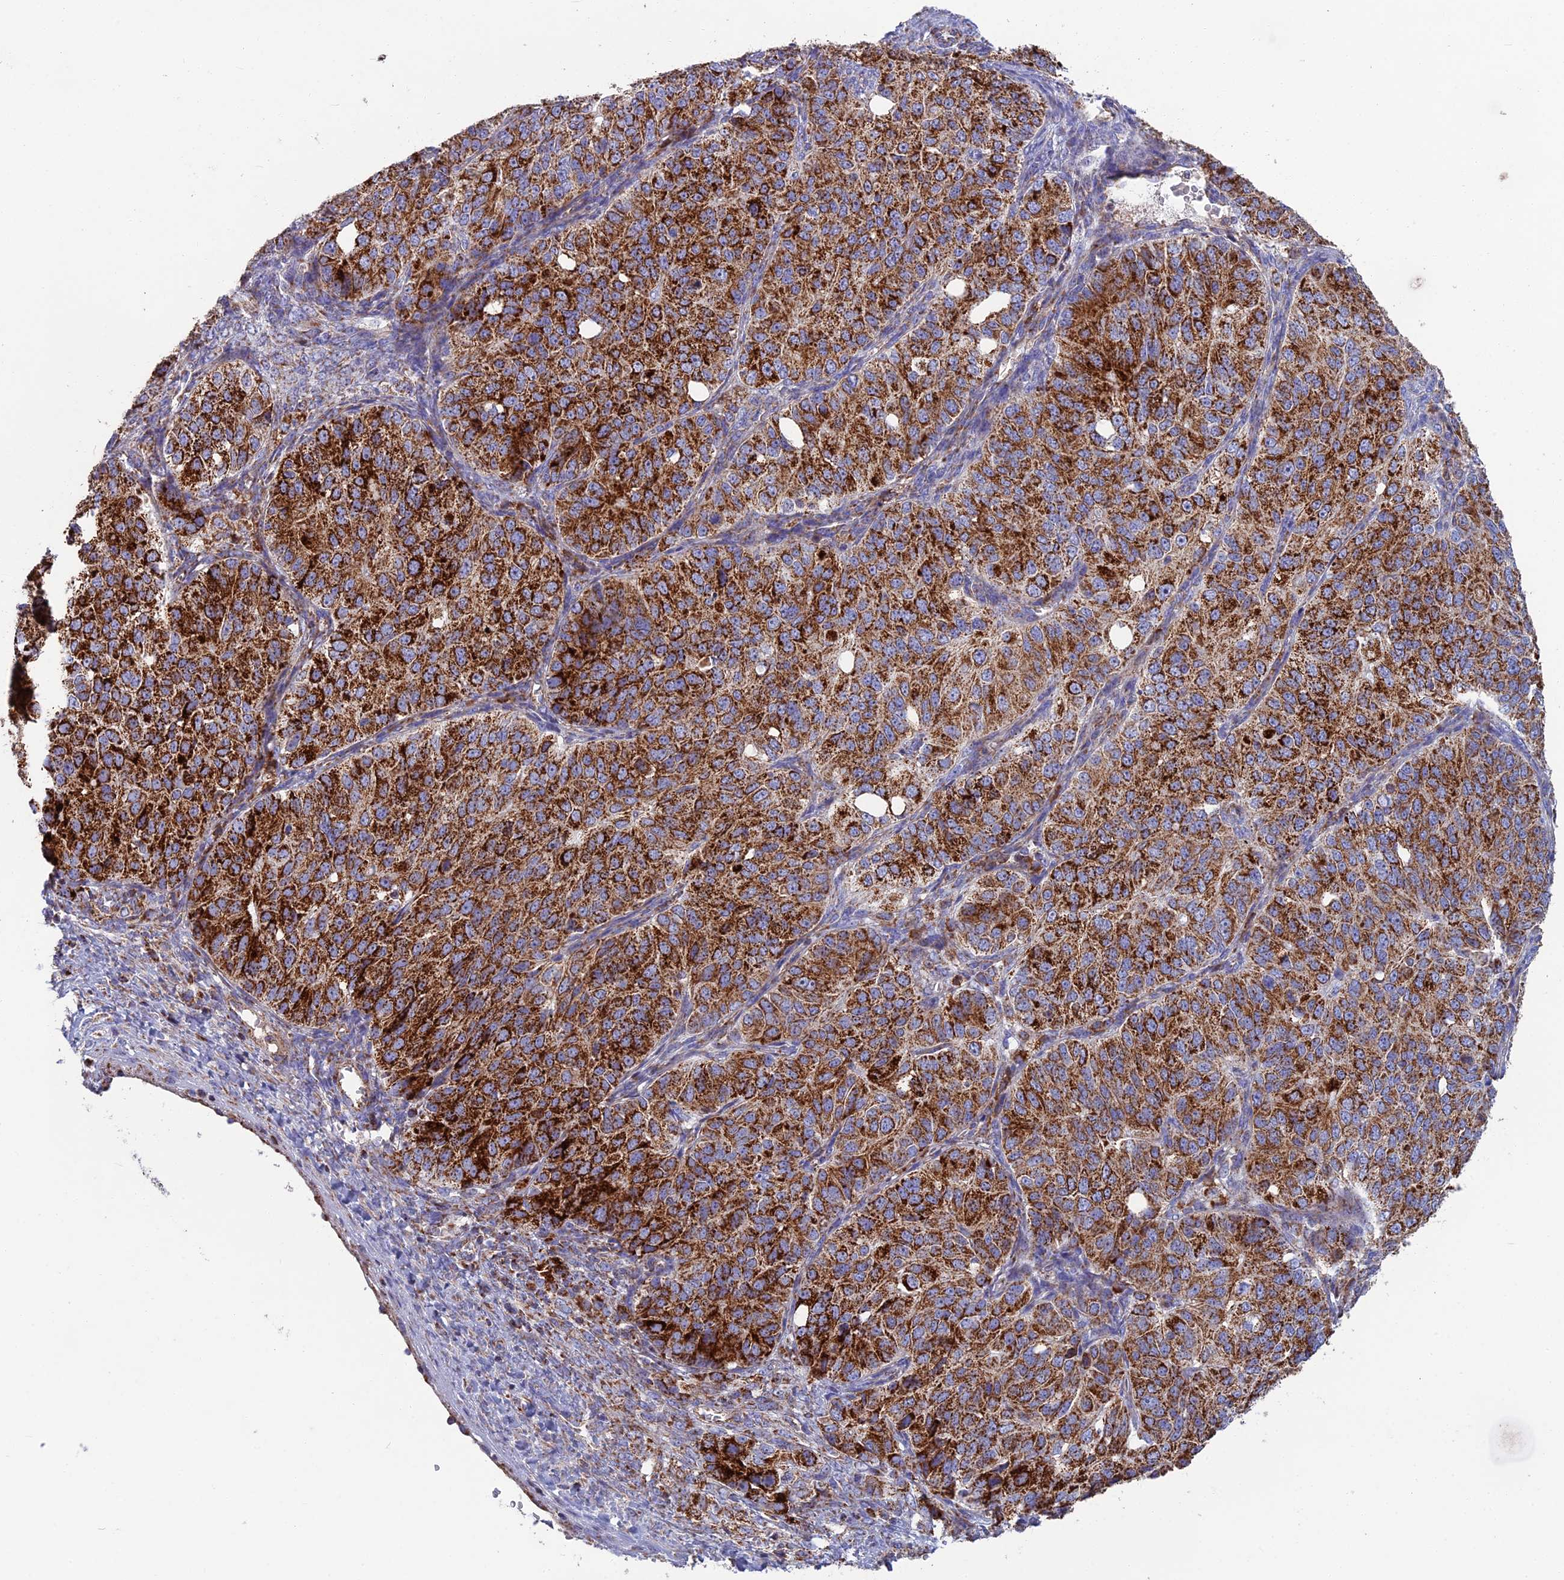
{"staining": {"intensity": "strong", "quantity": ">75%", "location": "cytoplasmic/membranous"}, "tissue": "ovarian cancer", "cell_type": "Tumor cells", "image_type": "cancer", "snomed": [{"axis": "morphology", "description": "Carcinoma, endometroid"}, {"axis": "topography", "description": "Ovary"}], "caption": "Immunohistochemical staining of human ovarian cancer (endometroid carcinoma) demonstrates high levels of strong cytoplasmic/membranous protein expression in approximately >75% of tumor cells.", "gene": "CS", "patient": {"sex": "female", "age": 51}}